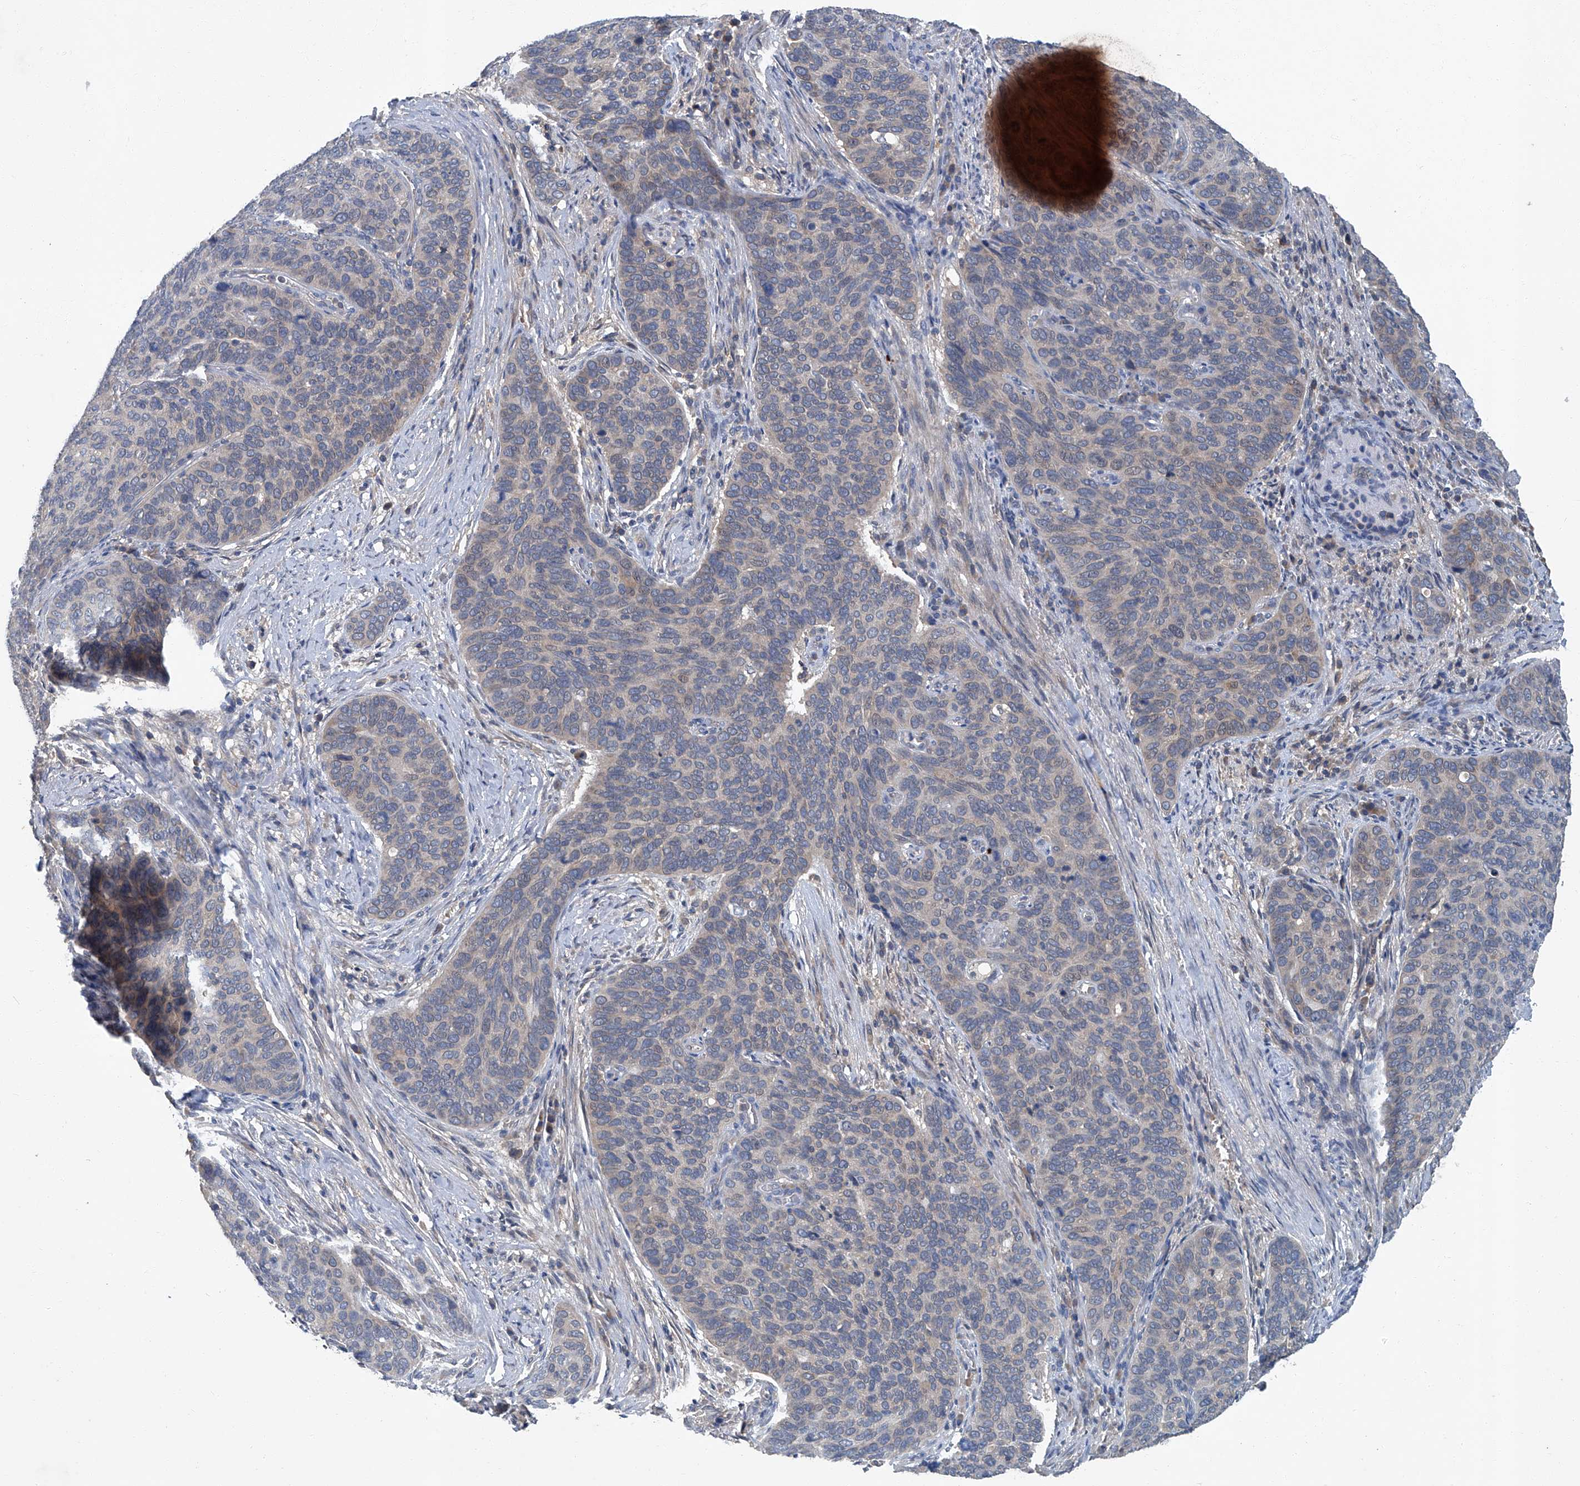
{"staining": {"intensity": "weak", "quantity": "<25%", "location": "cytoplasmic/membranous"}, "tissue": "cervical cancer", "cell_type": "Tumor cells", "image_type": "cancer", "snomed": [{"axis": "morphology", "description": "Squamous cell carcinoma, NOS"}, {"axis": "topography", "description": "Cervix"}], "caption": "A histopathology image of squamous cell carcinoma (cervical) stained for a protein demonstrates no brown staining in tumor cells.", "gene": "ANKRD34A", "patient": {"sex": "female", "age": 60}}